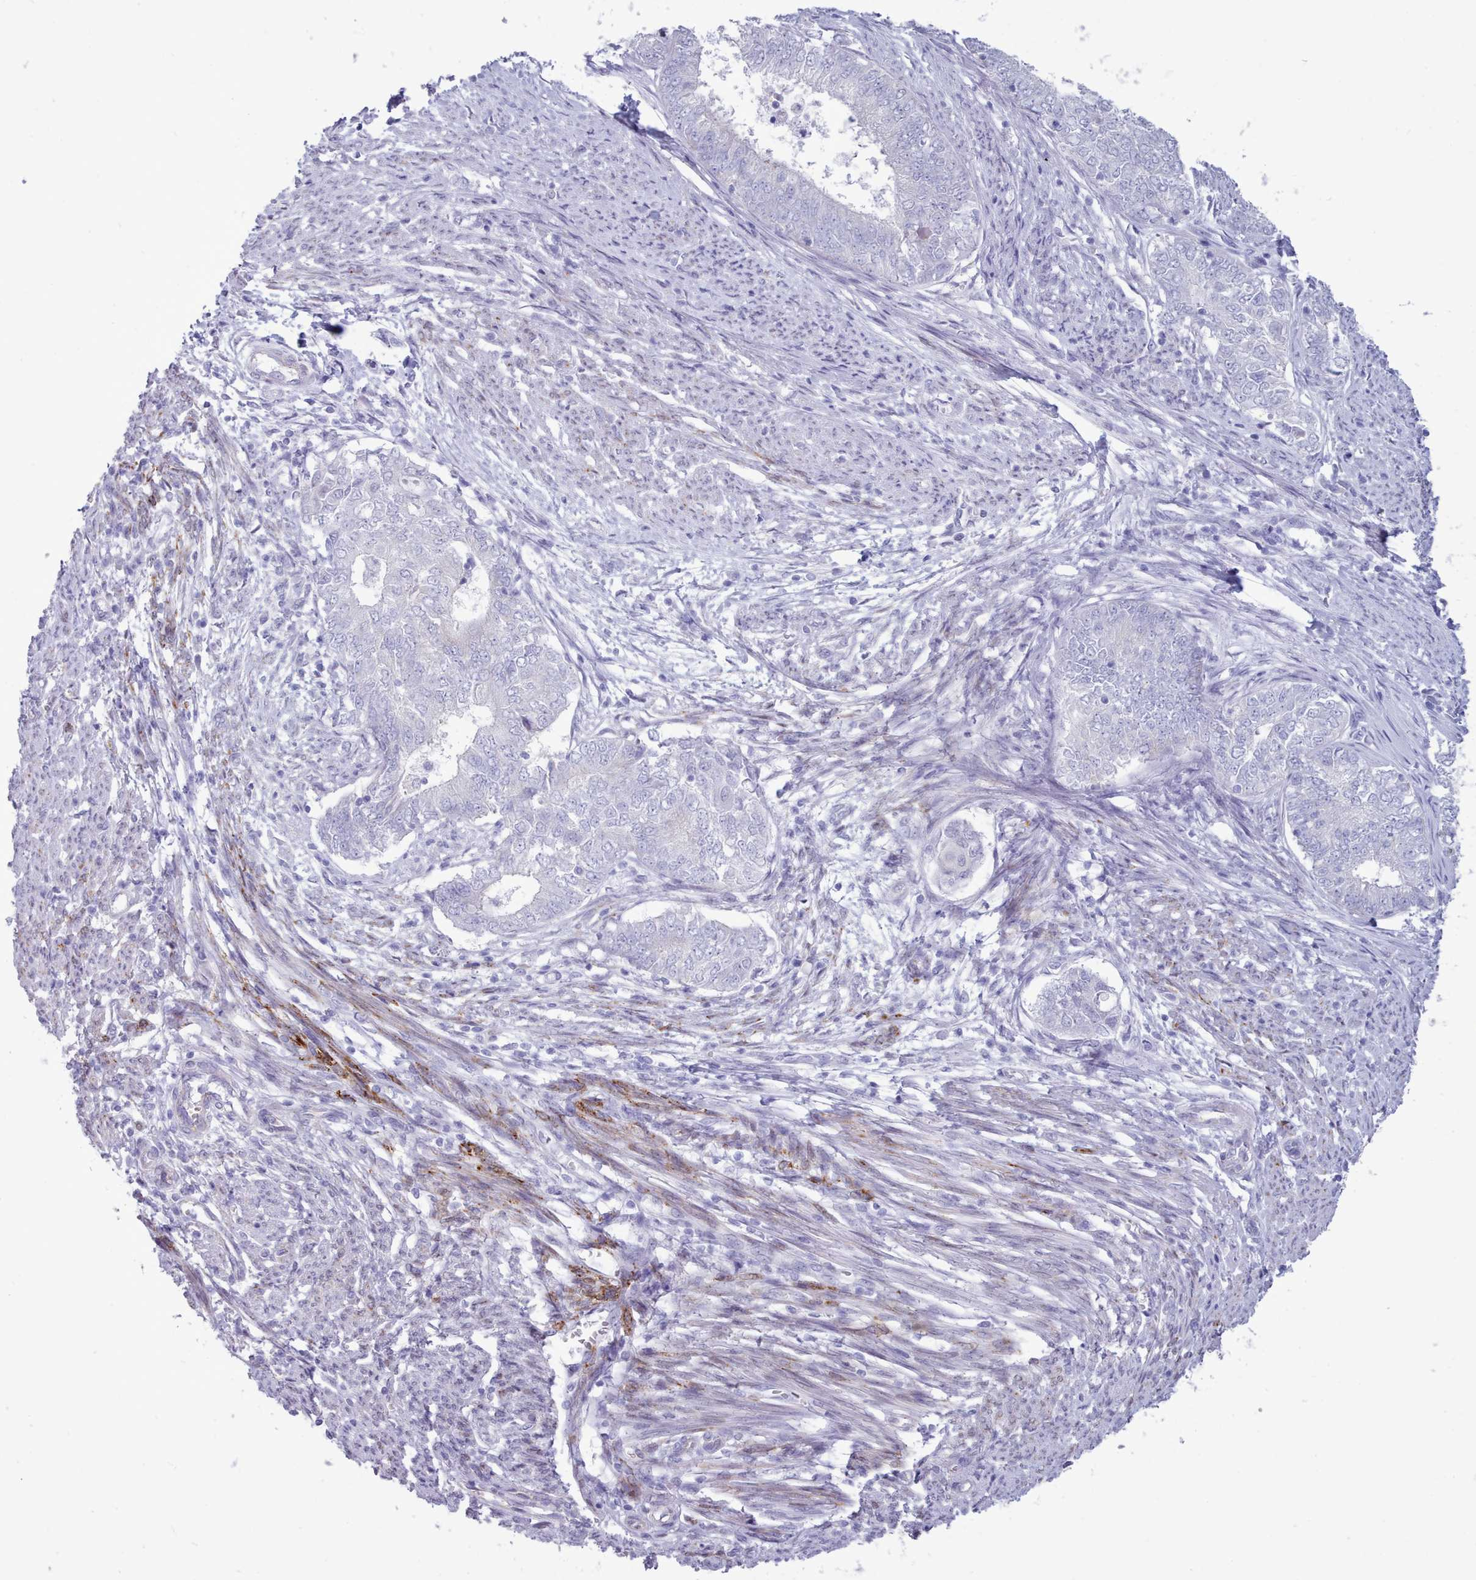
{"staining": {"intensity": "negative", "quantity": "none", "location": "none"}, "tissue": "endometrial cancer", "cell_type": "Tumor cells", "image_type": "cancer", "snomed": [{"axis": "morphology", "description": "Adenocarcinoma, NOS"}, {"axis": "topography", "description": "Endometrium"}], "caption": "Tumor cells are negative for protein expression in human endometrial cancer (adenocarcinoma).", "gene": "TMEM253", "patient": {"sex": "female", "age": 62}}